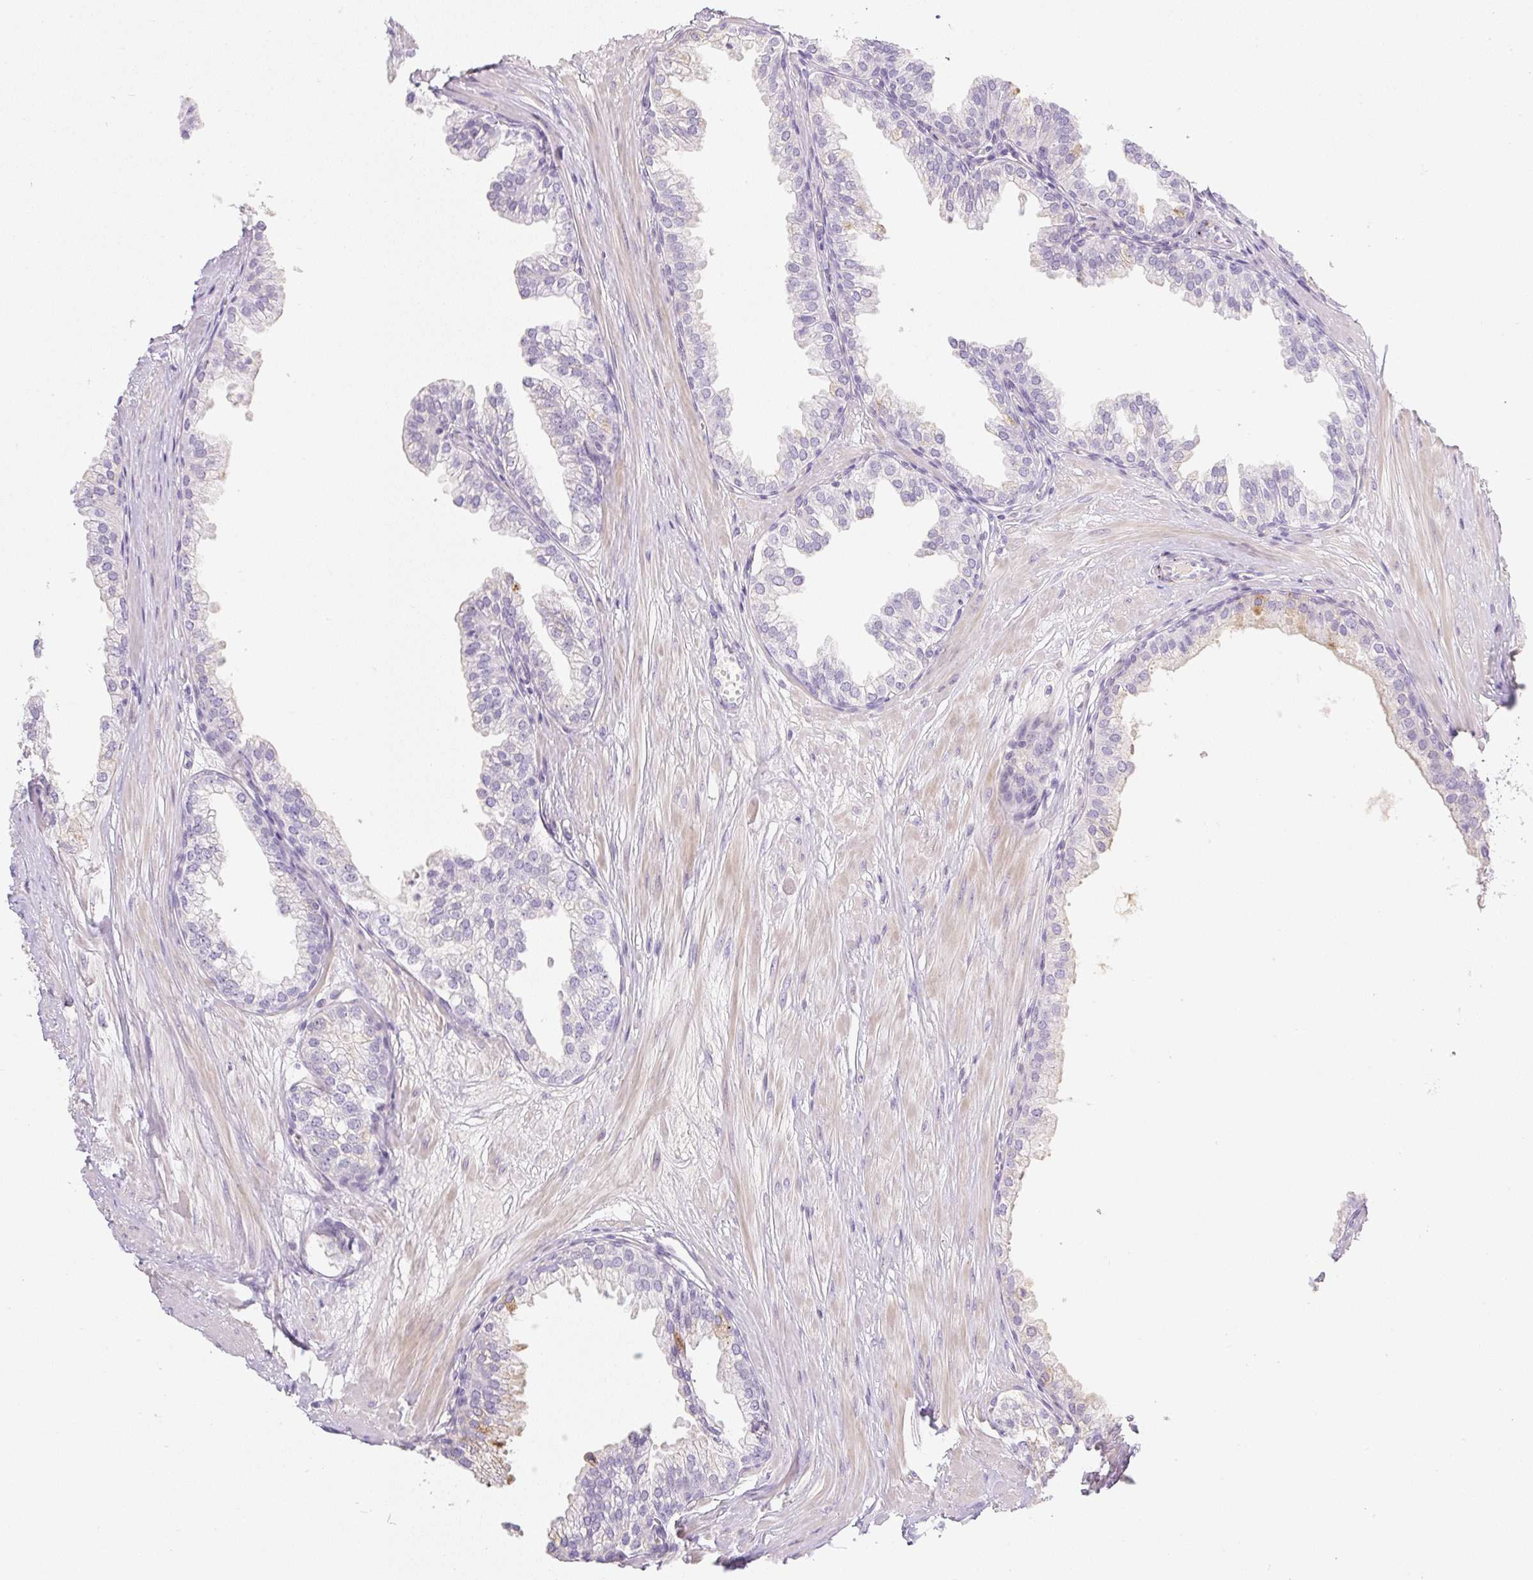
{"staining": {"intensity": "strong", "quantity": "<25%", "location": "cytoplasmic/membranous"}, "tissue": "prostate", "cell_type": "Glandular cells", "image_type": "normal", "snomed": [{"axis": "morphology", "description": "Normal tissue, NOS"}, {"axis": "topography", "description": "Prostate"}, {"axis": "topography", "description": "Peripheral nerve tissue"}], "caption": "DAB (3,3'-diaminobenzidine) immunohistochemical staining of normal prostate reveals strong cytoplasmic/membranous protein staining in approximately <25% of glandular cells.", "gene": "MIA2", "patient": {"sex": "male", "age": 55}}